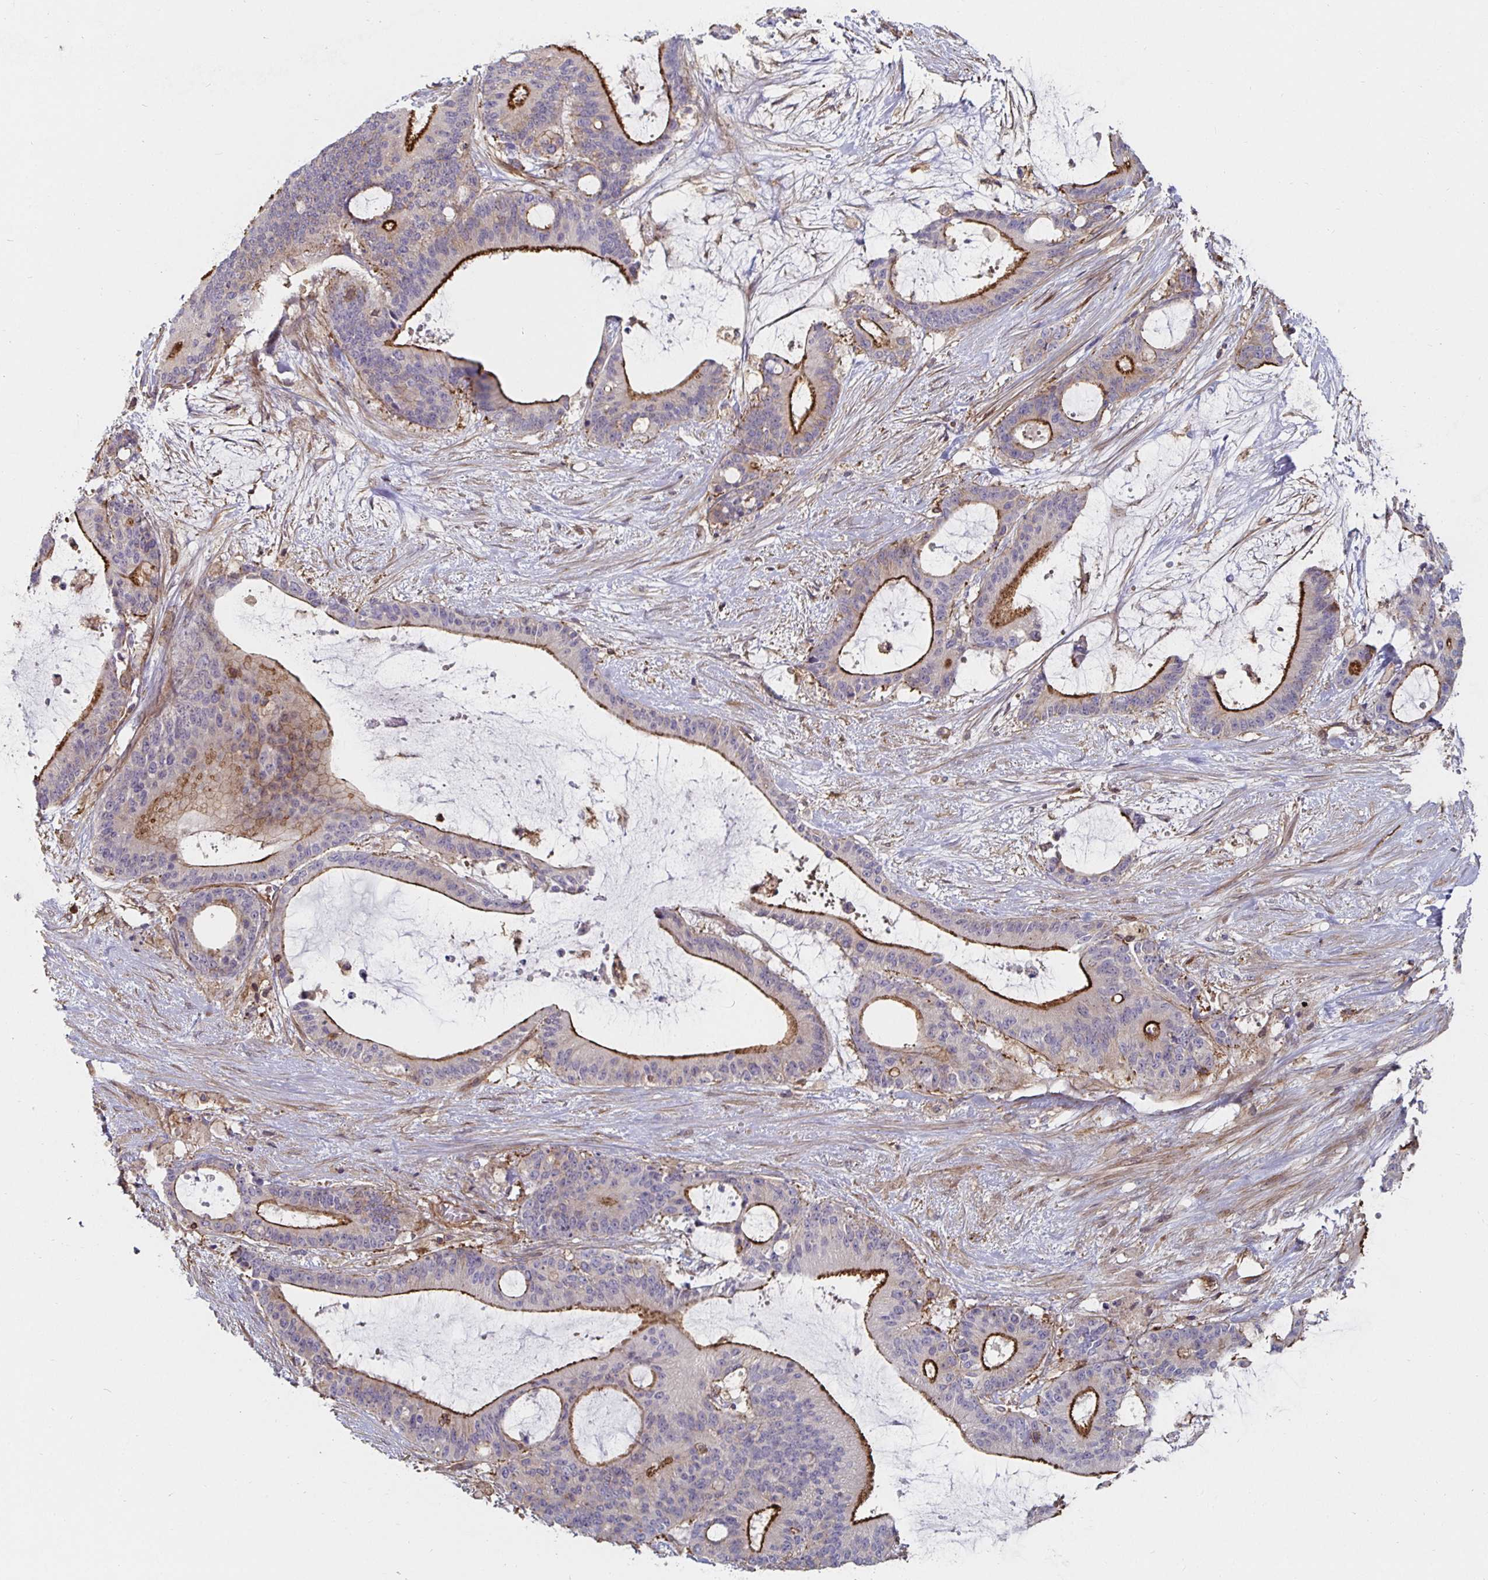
{"staining": {"intensity": "strong", "quantity": "25%-75%", "location": "cytoplasmic/membranous"}, "tissue": "liver cancer", "cell_type": "Tumor cells", "image_type": "cancer", "snomed": [{"axis": "morphology", "description": "Normal tissue, NOS"}, {"axis": "morphology", "description": "Cholangiocarcinoma"}, {"axis": "topography", "description": "Liver"}, {"axis": "topography", "description": "Peripheral nerve tissue"}], "caption": "Tumor cells demonstrate strong cytoplasmic/membranous staining in approximately 25%-75% of cells in liver cancer (cholangiocarcinoma). Ihc stains the protein in brown and the nuclei are stained blue.", "gene": "GJA4", "patient": {"sex": "female", "age": 73}}